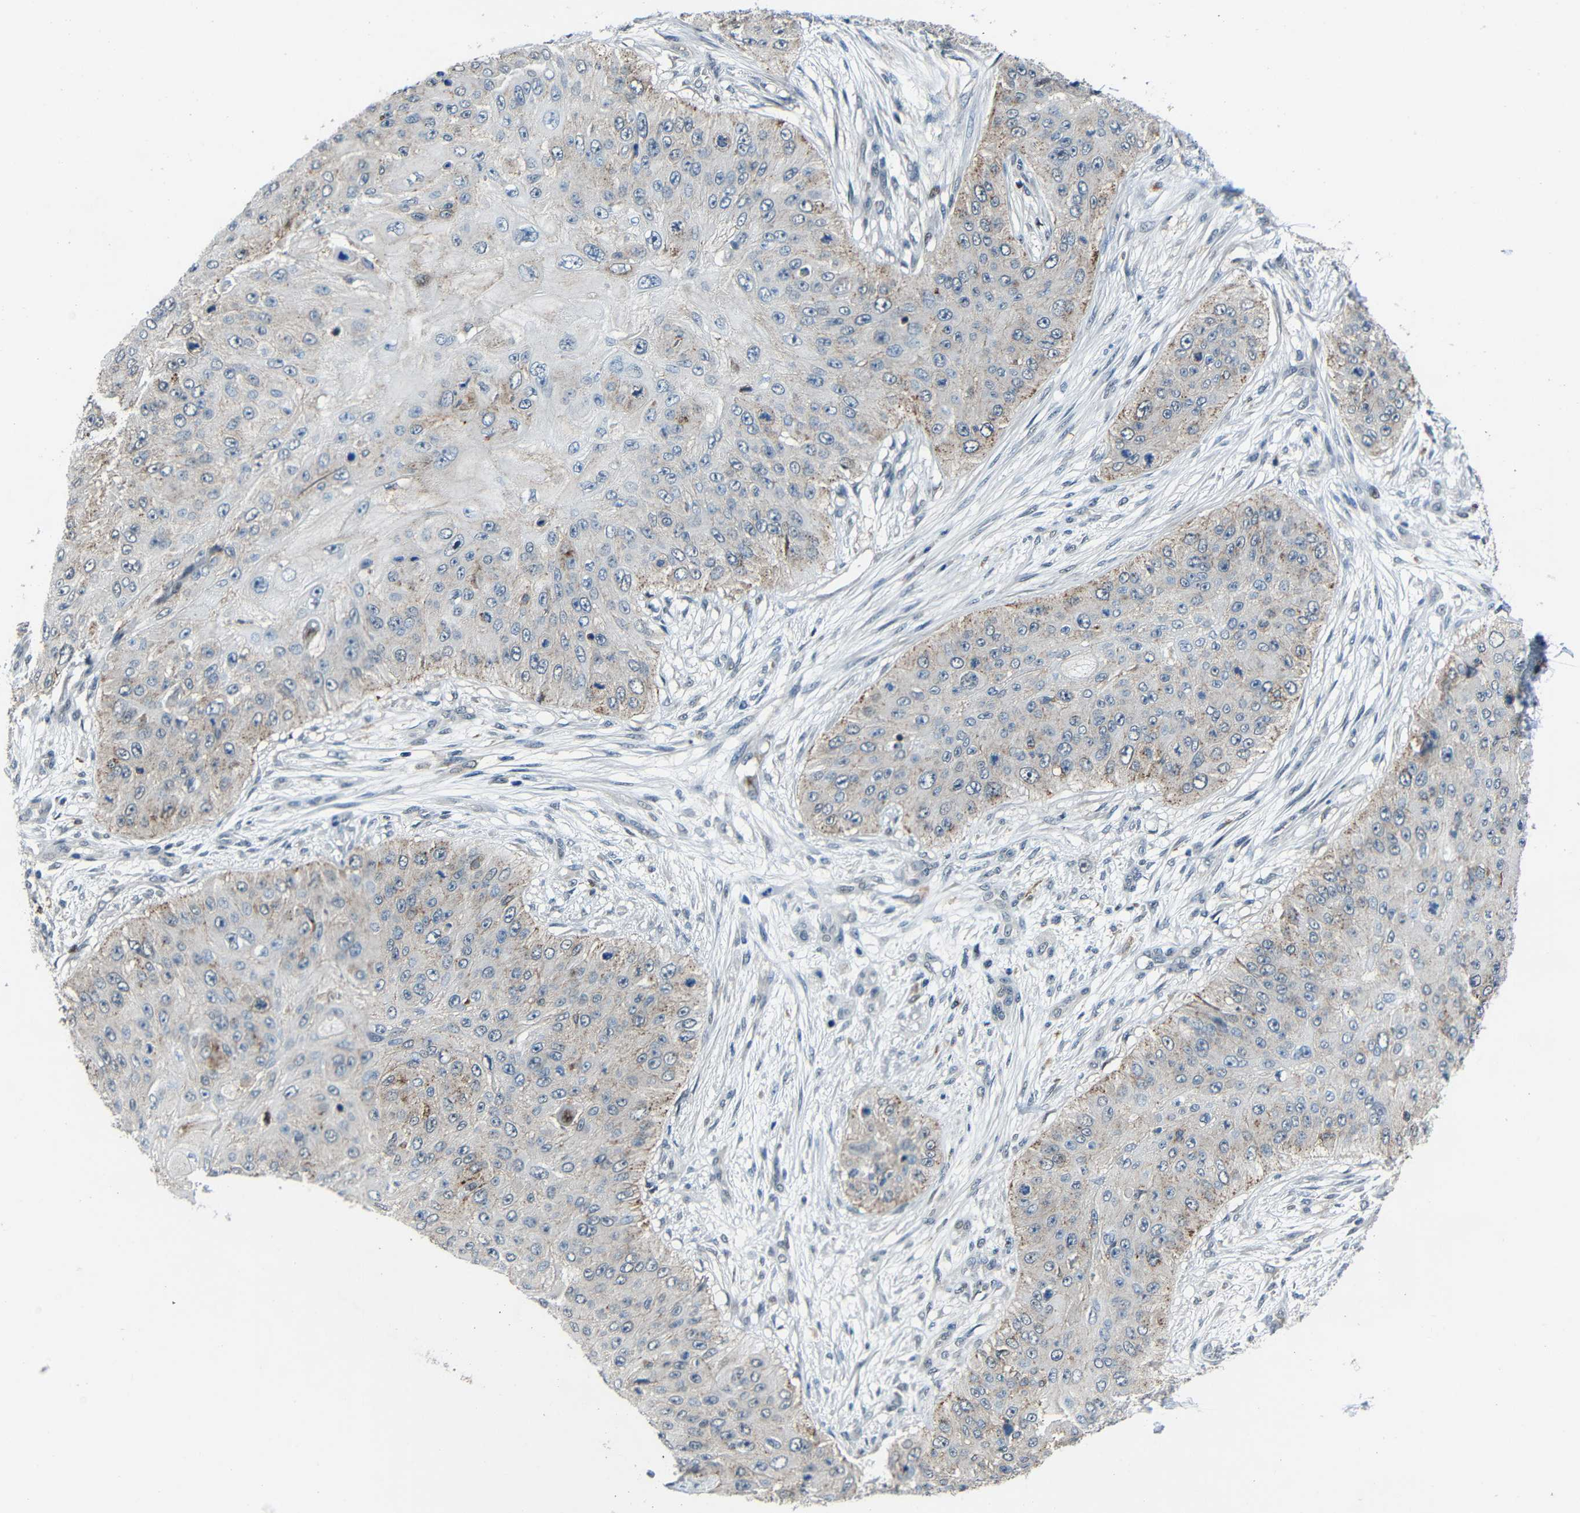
{"staining": {"intensity": "moderate", "quantity": "25%-75%", "location": "cytoplasmic/membranous"}, "tissue": "skin cancer", "cell_type": "Tumor cells", "image_type": "cancer", "snomed": [{"axis": "morphology", "description": "Squamous cell carcinoma, NOS"}, {"axis": "topography", "description": "Skin"}], "caption": "About 25%-75% of tumor cells in human skin cancer show moderate cytoplasmic/membranous protein staining as visualized by brown immunohistochemical staining.", "gene": "DNAJC5", "patient": {"sex": "female", "age": 80}}